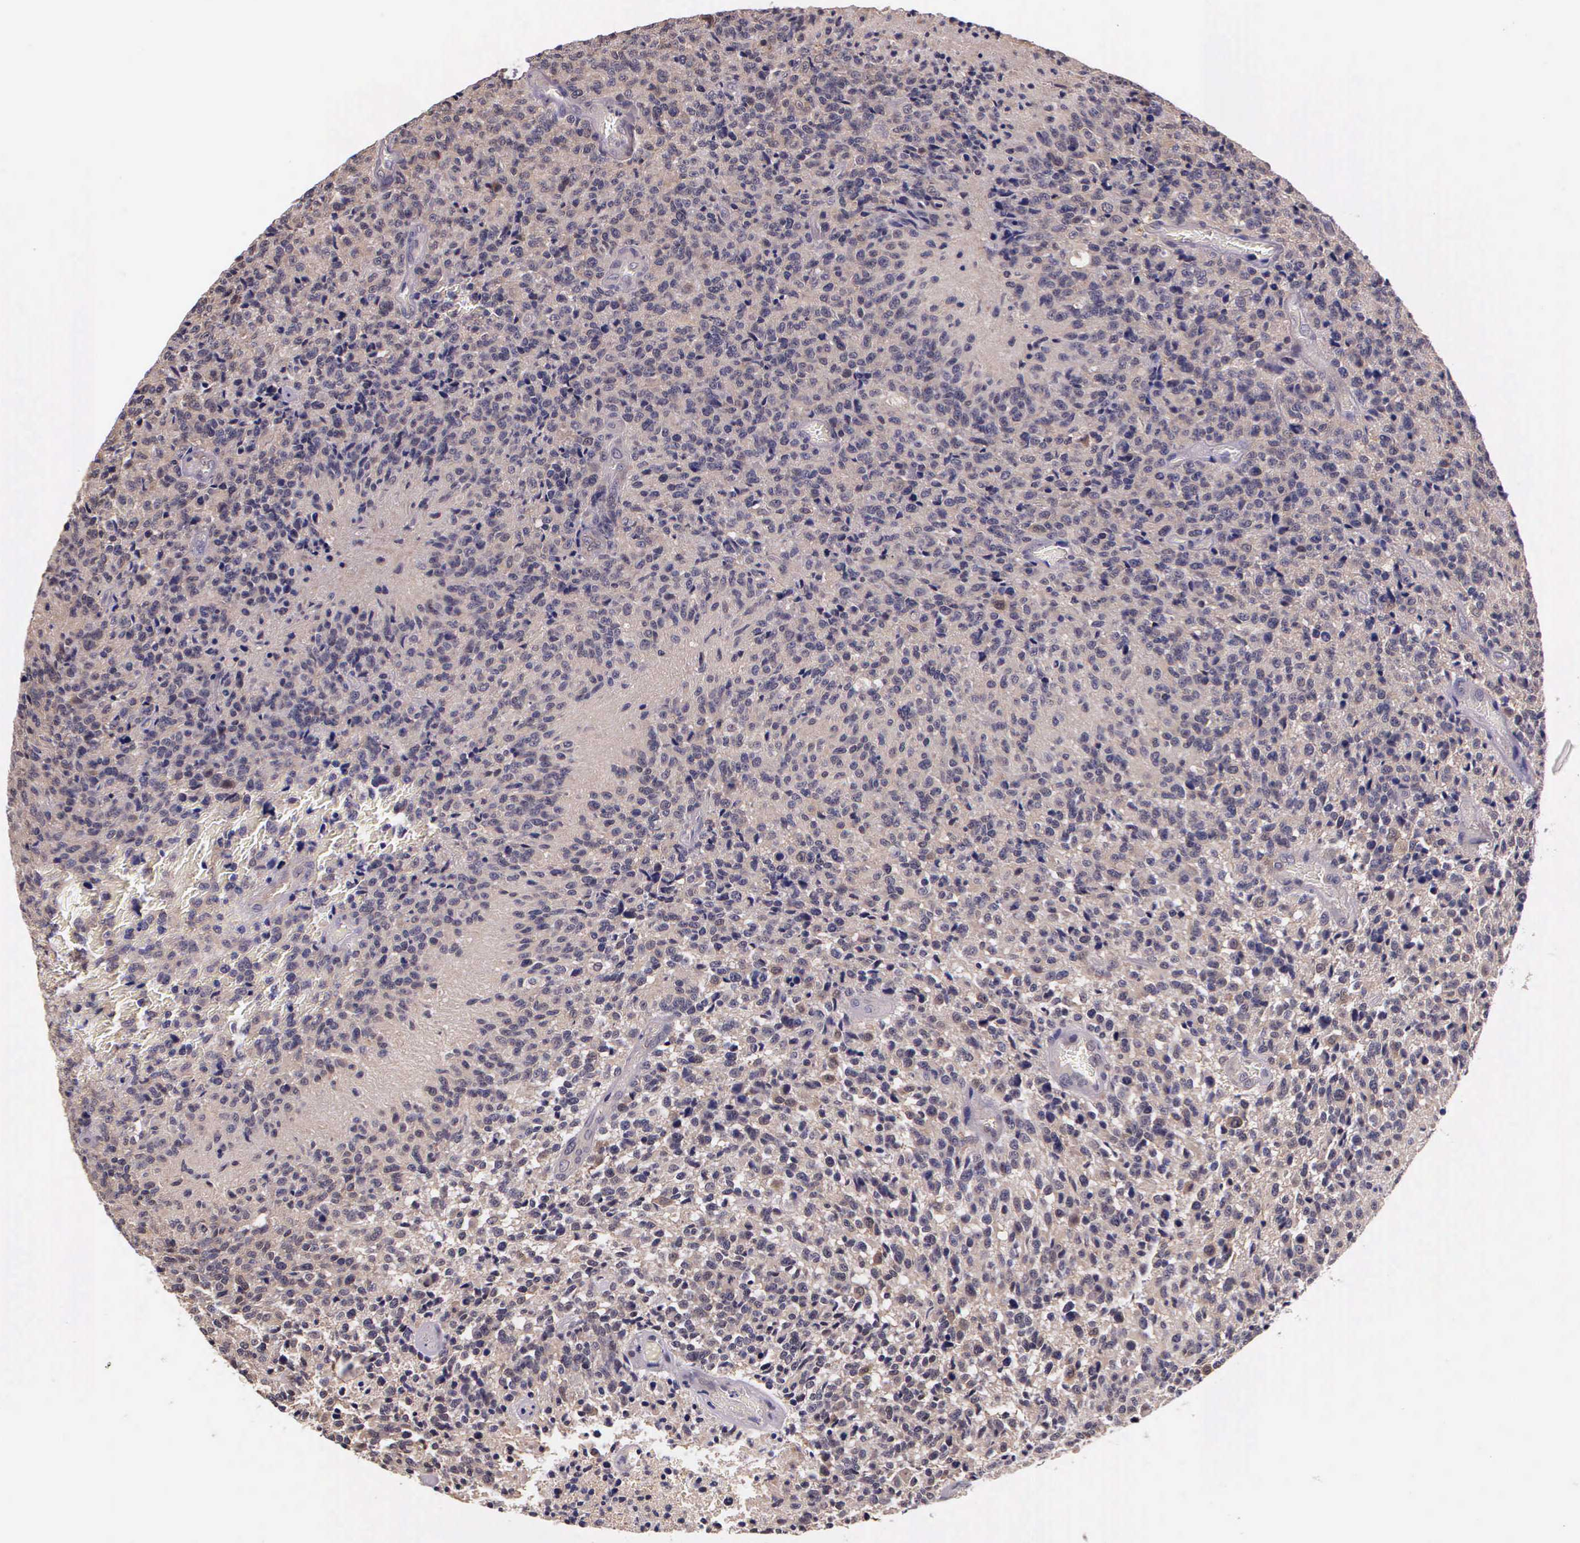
{"staining": {"intensity": "negative", "quantity": "none", "location": "none"}, "tissue": "glioma", "cell_type": "Tumor cells", "image_type": "cancer", "snomed": [{"axis": "morphology", "description": "Glioma, malignant, High grade"}, {"axis": "topography", "description": "Brain"}], "caption": "Tumor cells are negative for brown protein staining in high-grade glioma (malignant). (DAB immunohistochemistry, high magnification).", "gene": "IGBP1", "patient": {"sex": "male", "age": 36}}